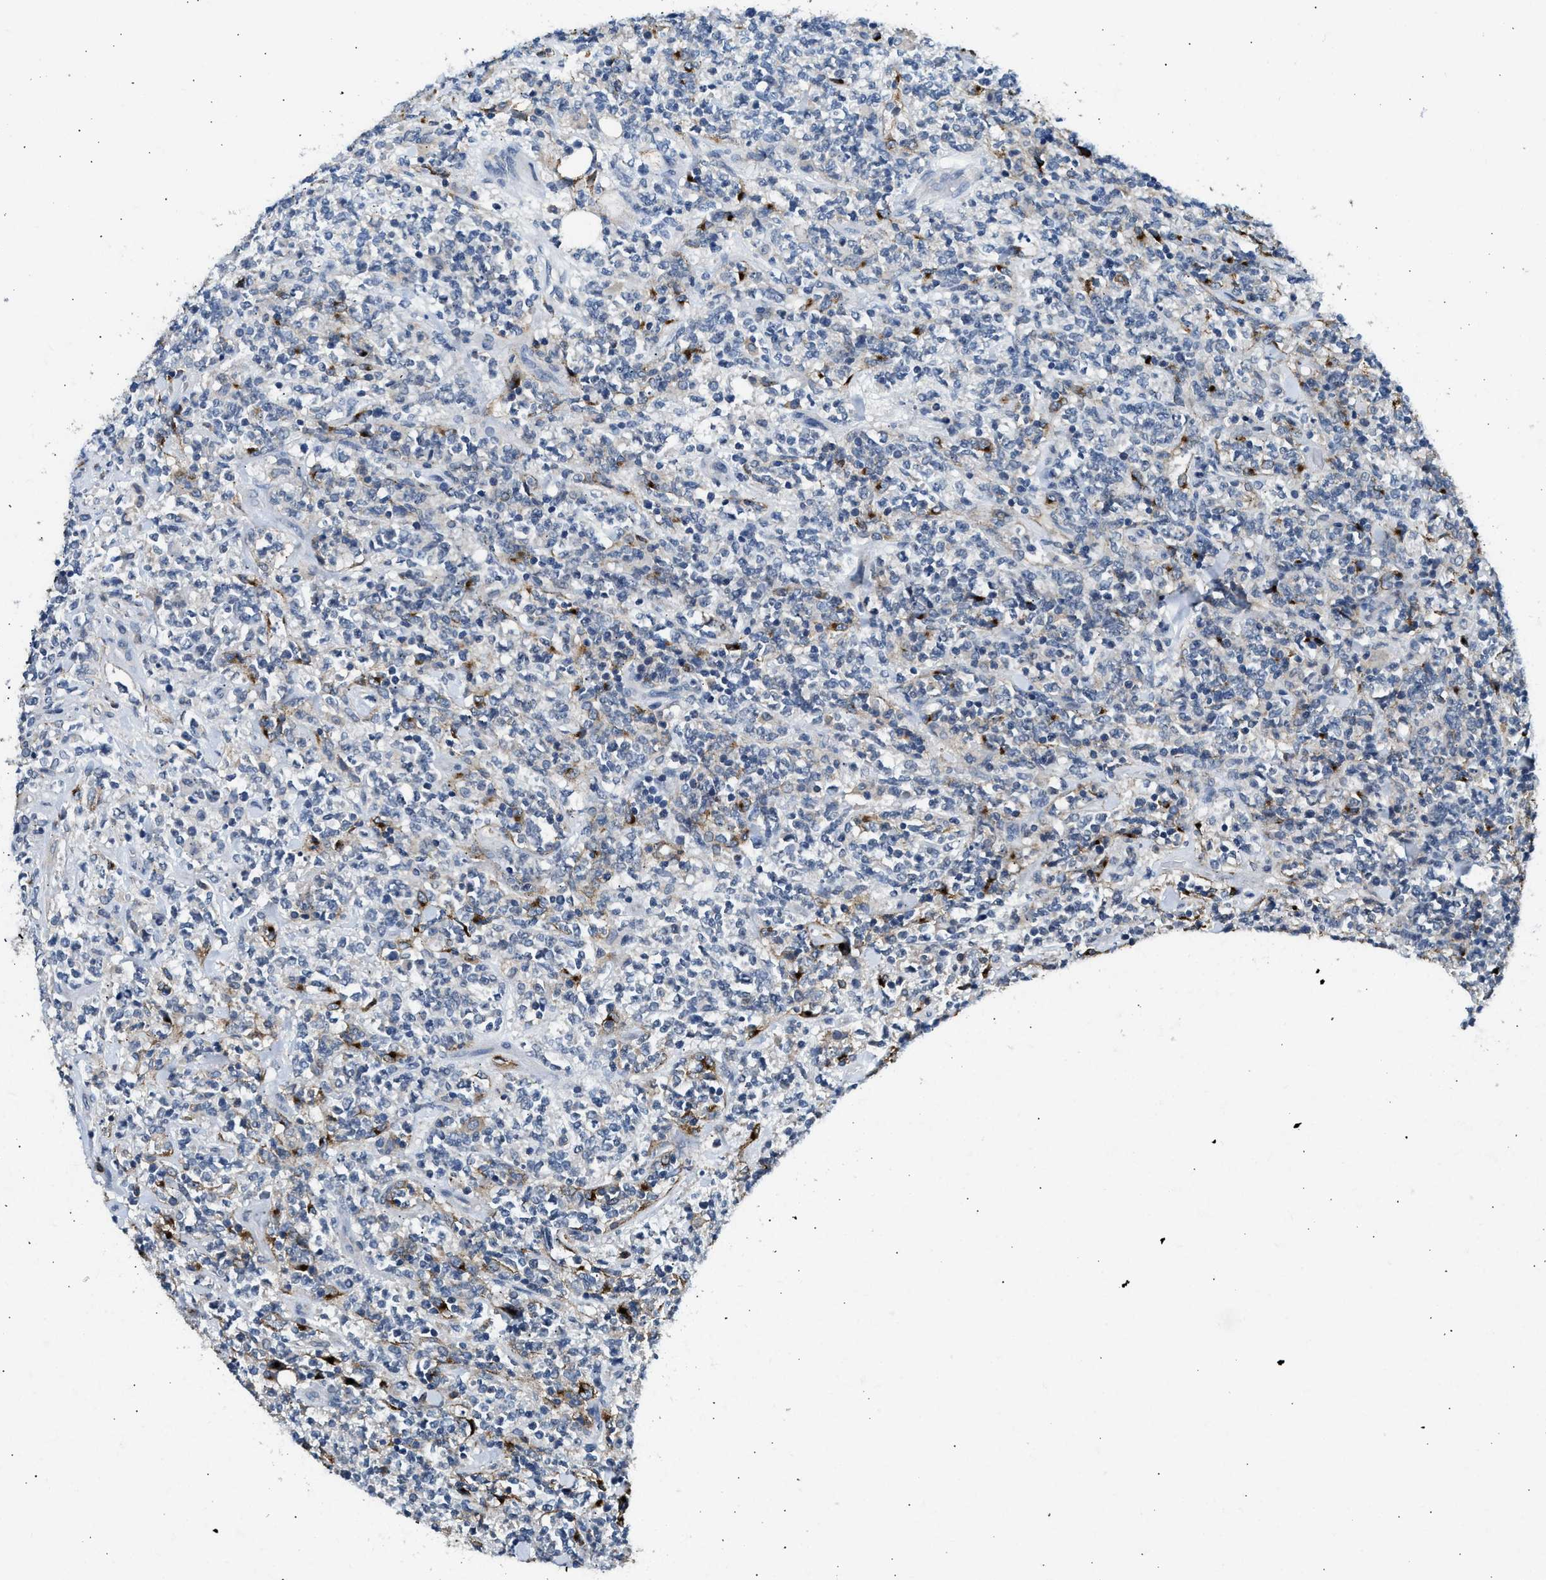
{"staining": {"intensity": "negative", "quantity": "none", "location": "none"}, "tissue": "lymphoma", "cell_type": "Tumor cells", "image_type": "cancer", "snomed": [{"axis": "morphology", "description": "Malignant lymphoma, non-Hodgkin's type, High grade"}, {"axis": "topography", "description": "Soft tissue"}], "caption": "DAB (3,3'-diaminobenzidine) immunohistochemical staining of malignant lymphoma, non-Hodgkin's type (high-grade) exhibits no significant expression in tumor cells.", "gene": "LRP1", "patient": {"sex": "male", "age": 18}}